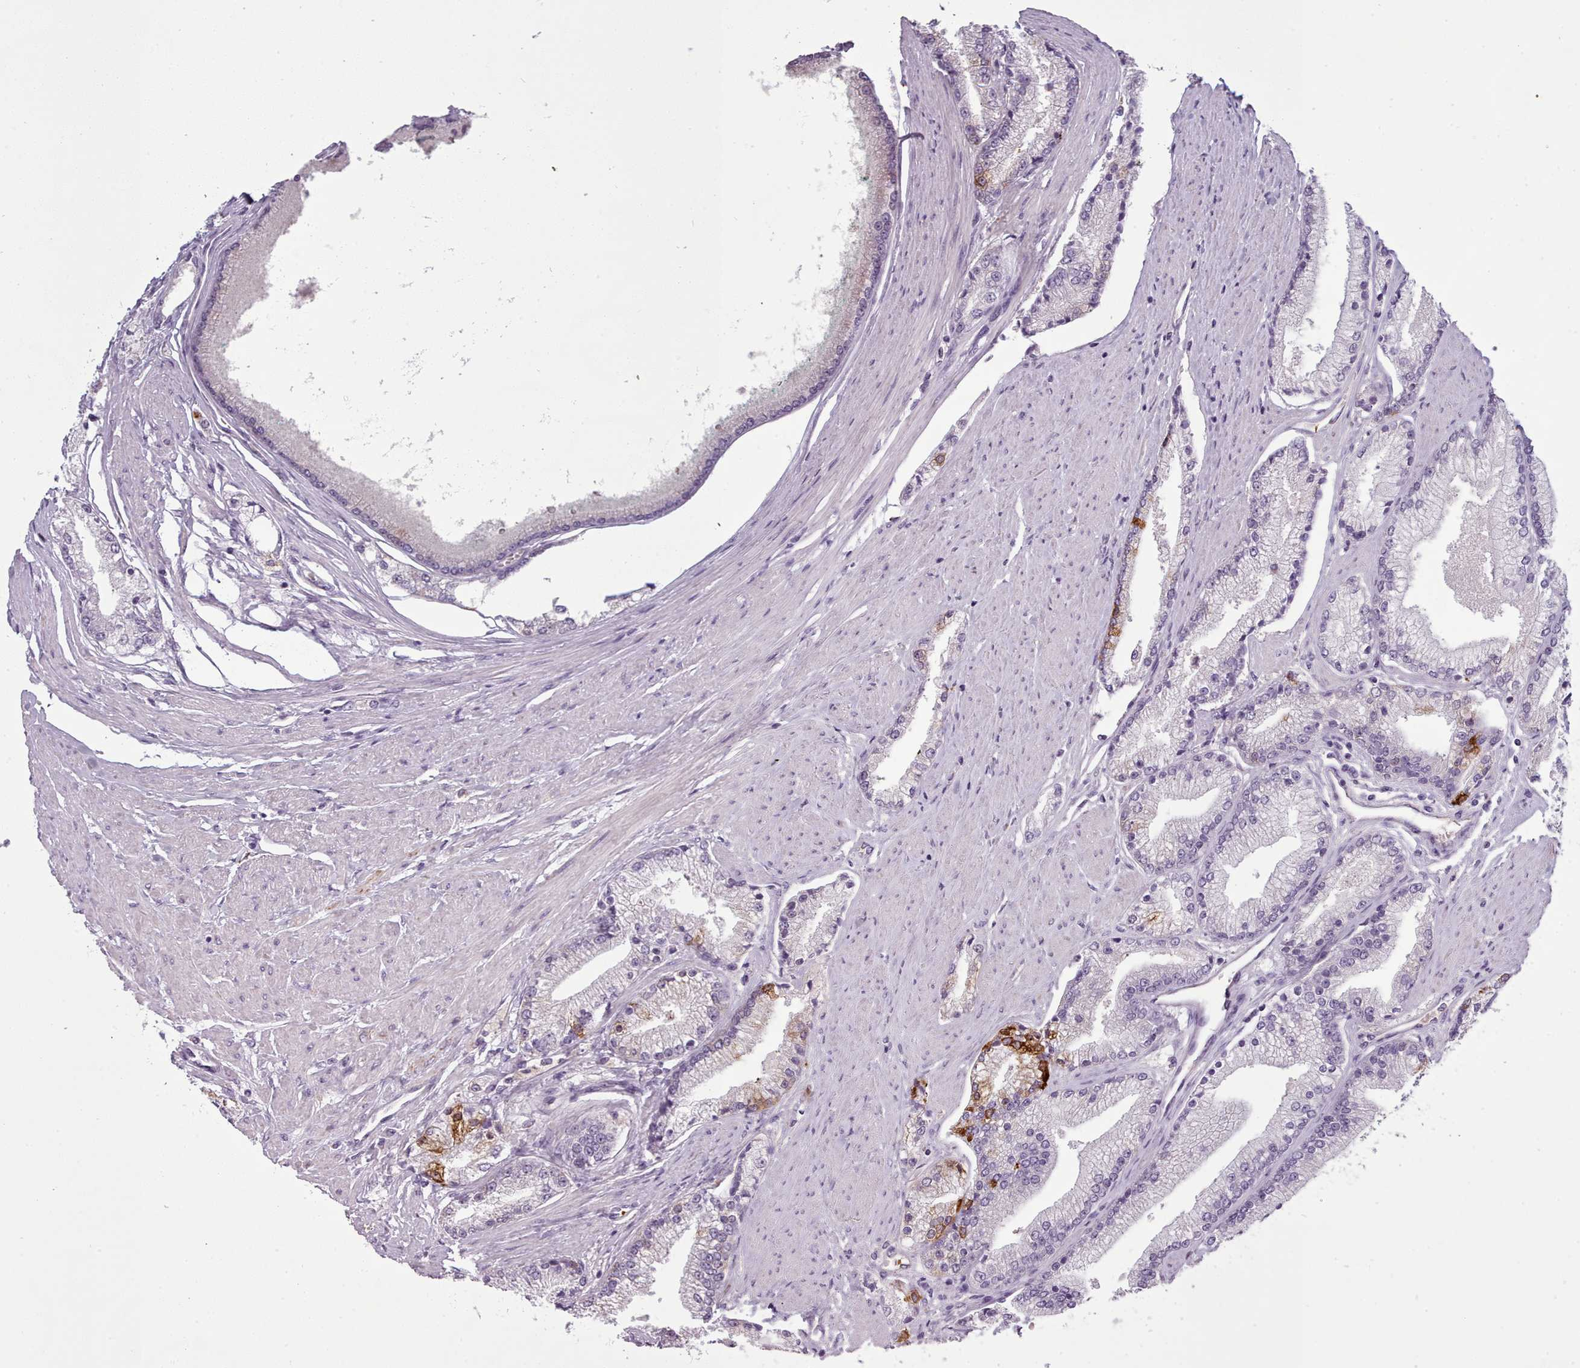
{"staining": {"intensity": "moderate", "quantity": "<25%", "location": "cytoplasmic/membranous"}, "tissue": "prostate cancer", "cell_type": "Tumor cells", "image_type": "cancer", "snomed": [{"axis": "morphology", "description": "Adenocarcinoma, High grade"}, {"axis": "topography", "description": "Prostate"}], "caption": "Immunohistochemical staining of human prostate high-grade adenocarcinoma shows low levels of moderate cytoplasmic/membranous expression in approximately <25% of tumor cells. (DAB IHC with brightfield microscopy, high magnification).", "gene": "NDST2", "patient": {"sex": "male", "age": 67}}